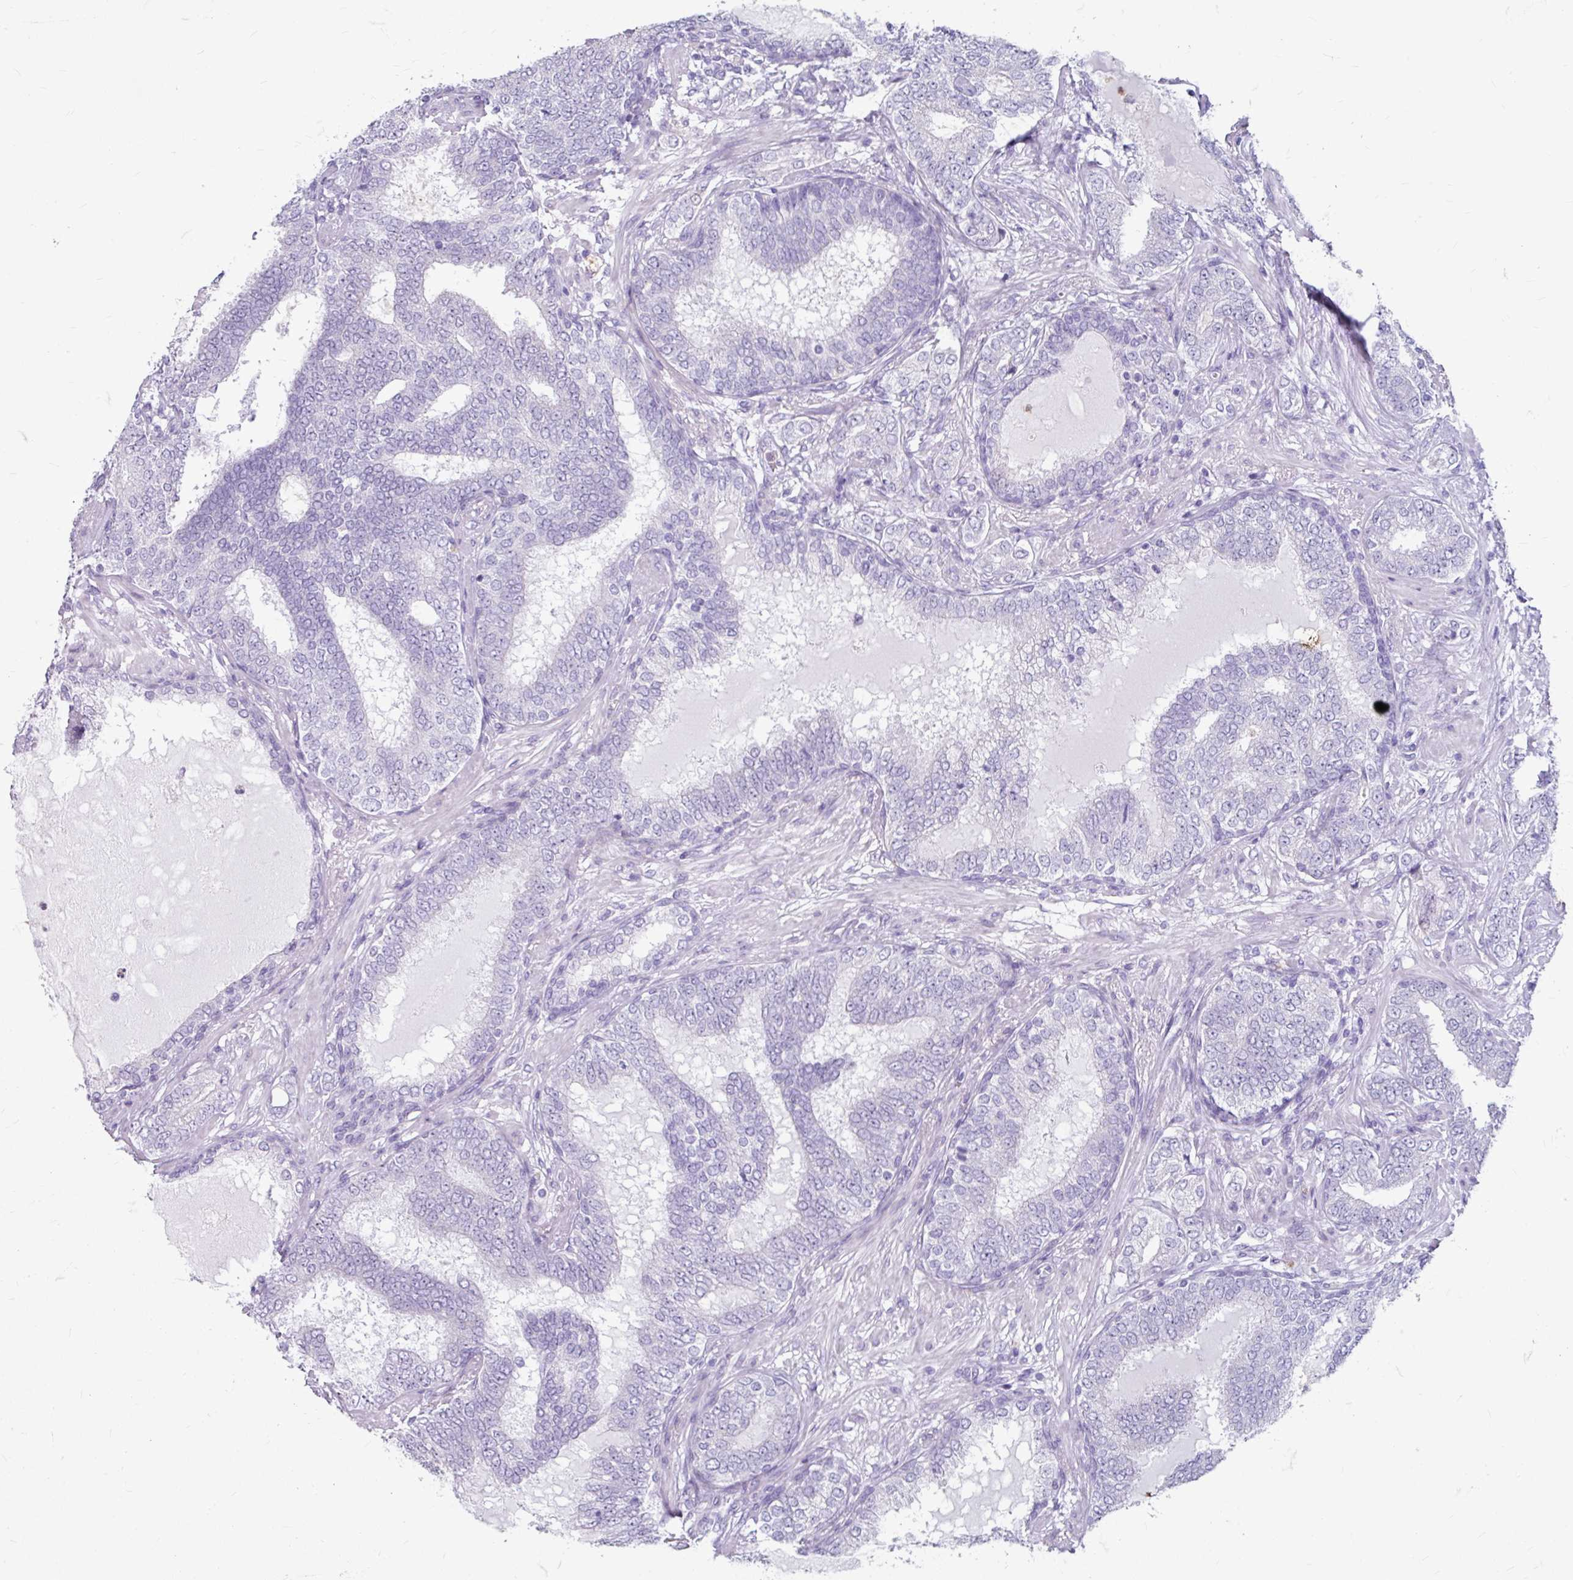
{"staining": {"intensity": "negative", "quantity": "none", "location": "none"}, "tissue": "prostate cancer", "cell_type": "Tumor cells", "image_type": "cancer", "snomed": [{"axis": "morphology", "description": "Adenocarcinoma, High grade"}, {"axis": "topography", "description": "Prostate"}], "caption": "DAB (3,3'-diaminobenzidine) immunohistochemical staining of human prostate cancer shows no significant expression in tumor cells.", "gene": "ANKRD1", "patient": {"sex": "male", "age": 72}}